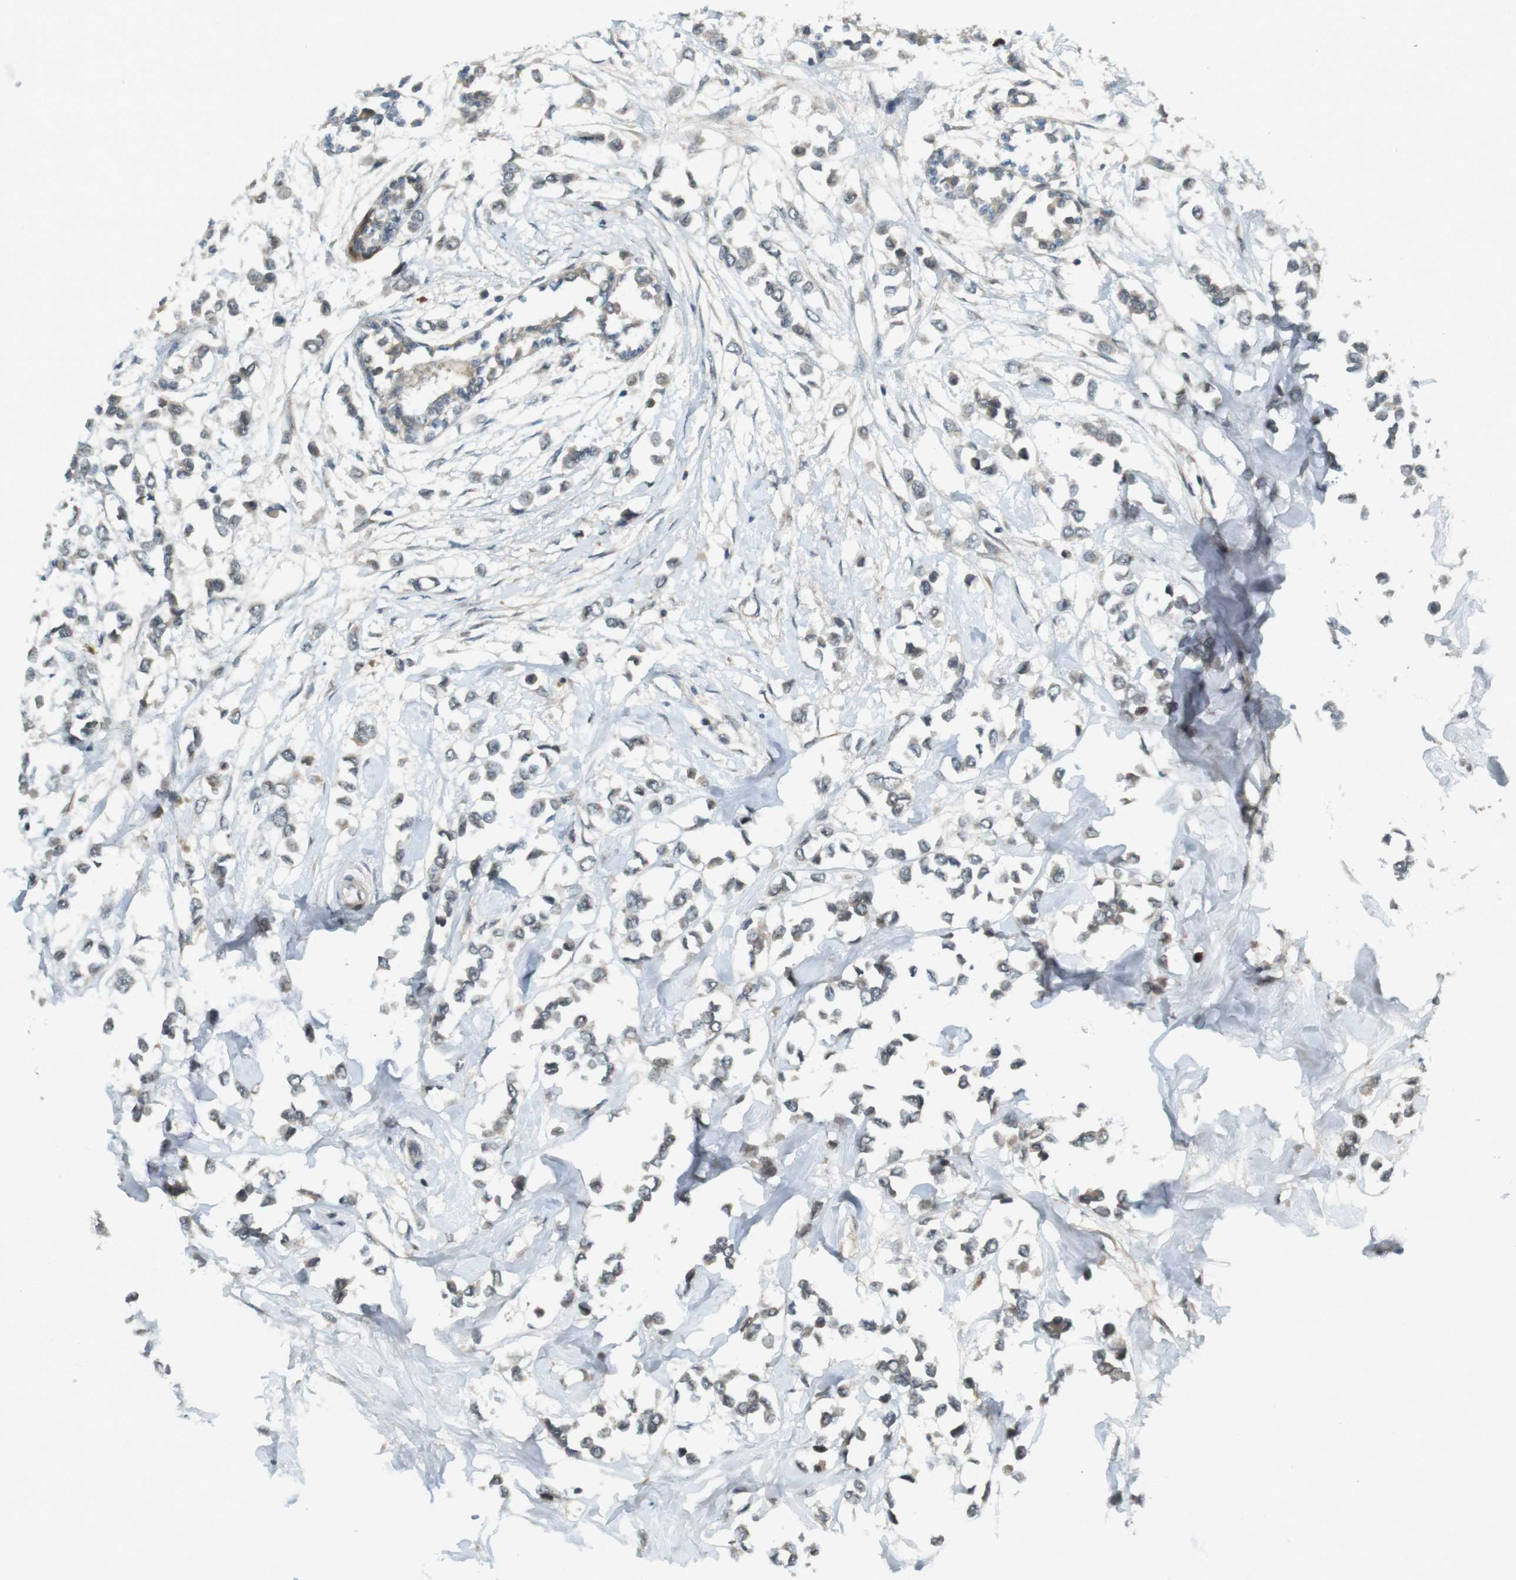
{"staining": {"intensity": "weak", "quantity": "<25%", "location": "cytoplasmic/membranous"}, "tissue": "breast cancer", "cell_type": "Tumor cells", "image_type": "cancer", "snomed": [{"axis": "morphology", "description": "Lobular carcinoma"}, {"axis": "topography", "description": "Breast"}], "caption": "Immunohistochemical staining of breast cancer (lobular carcinoma) displays no significant expression in tumor cells. (DAB (3,3'-diaminobenzidine) immunohistochemistry (IHC) with hematoxylin counter stain).", "gene": "IFFO2", "patient": {"sex": "female", "age": 51}}